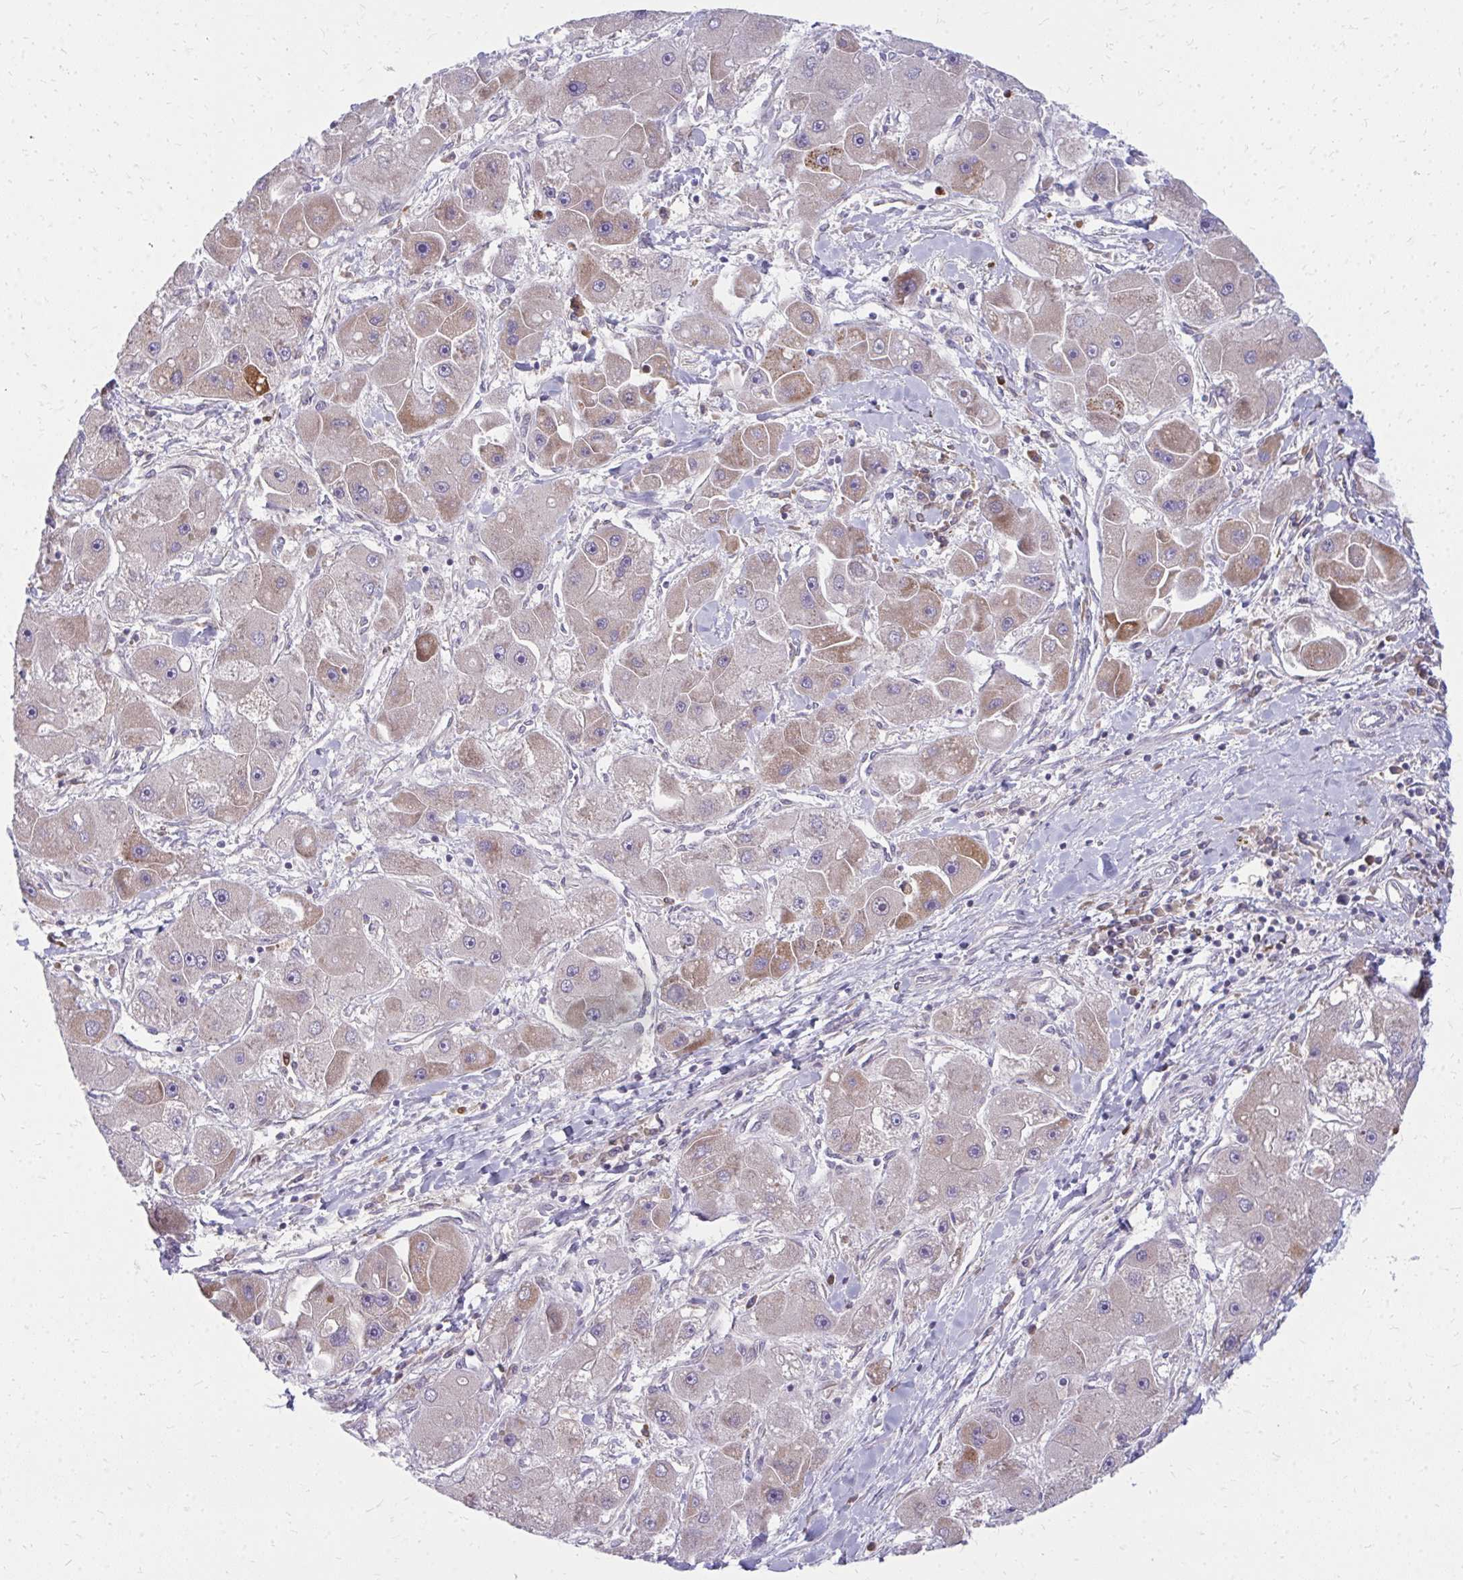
{"staining": {"intensity": "moderate", "quantity": "<25%", "location": "cytoplasmic/membranous"}, "tissue": "liver cancer", "cell_type": "Tumor cells", "image_type": "cancer", "snomed": [{"axis": "morphology", "description": "Carcinoma, Hepatocellular, NOS"}, {"axis": "topography", "description": "Liver"}], "caption": "Hepatocellular carcinoma (liver) stained for a protein reveals moderate cytoplasmic/membranous positivity in tumor cells.", "gene": "ASAP1", "patient": {"sex": "male", "age": 24}}